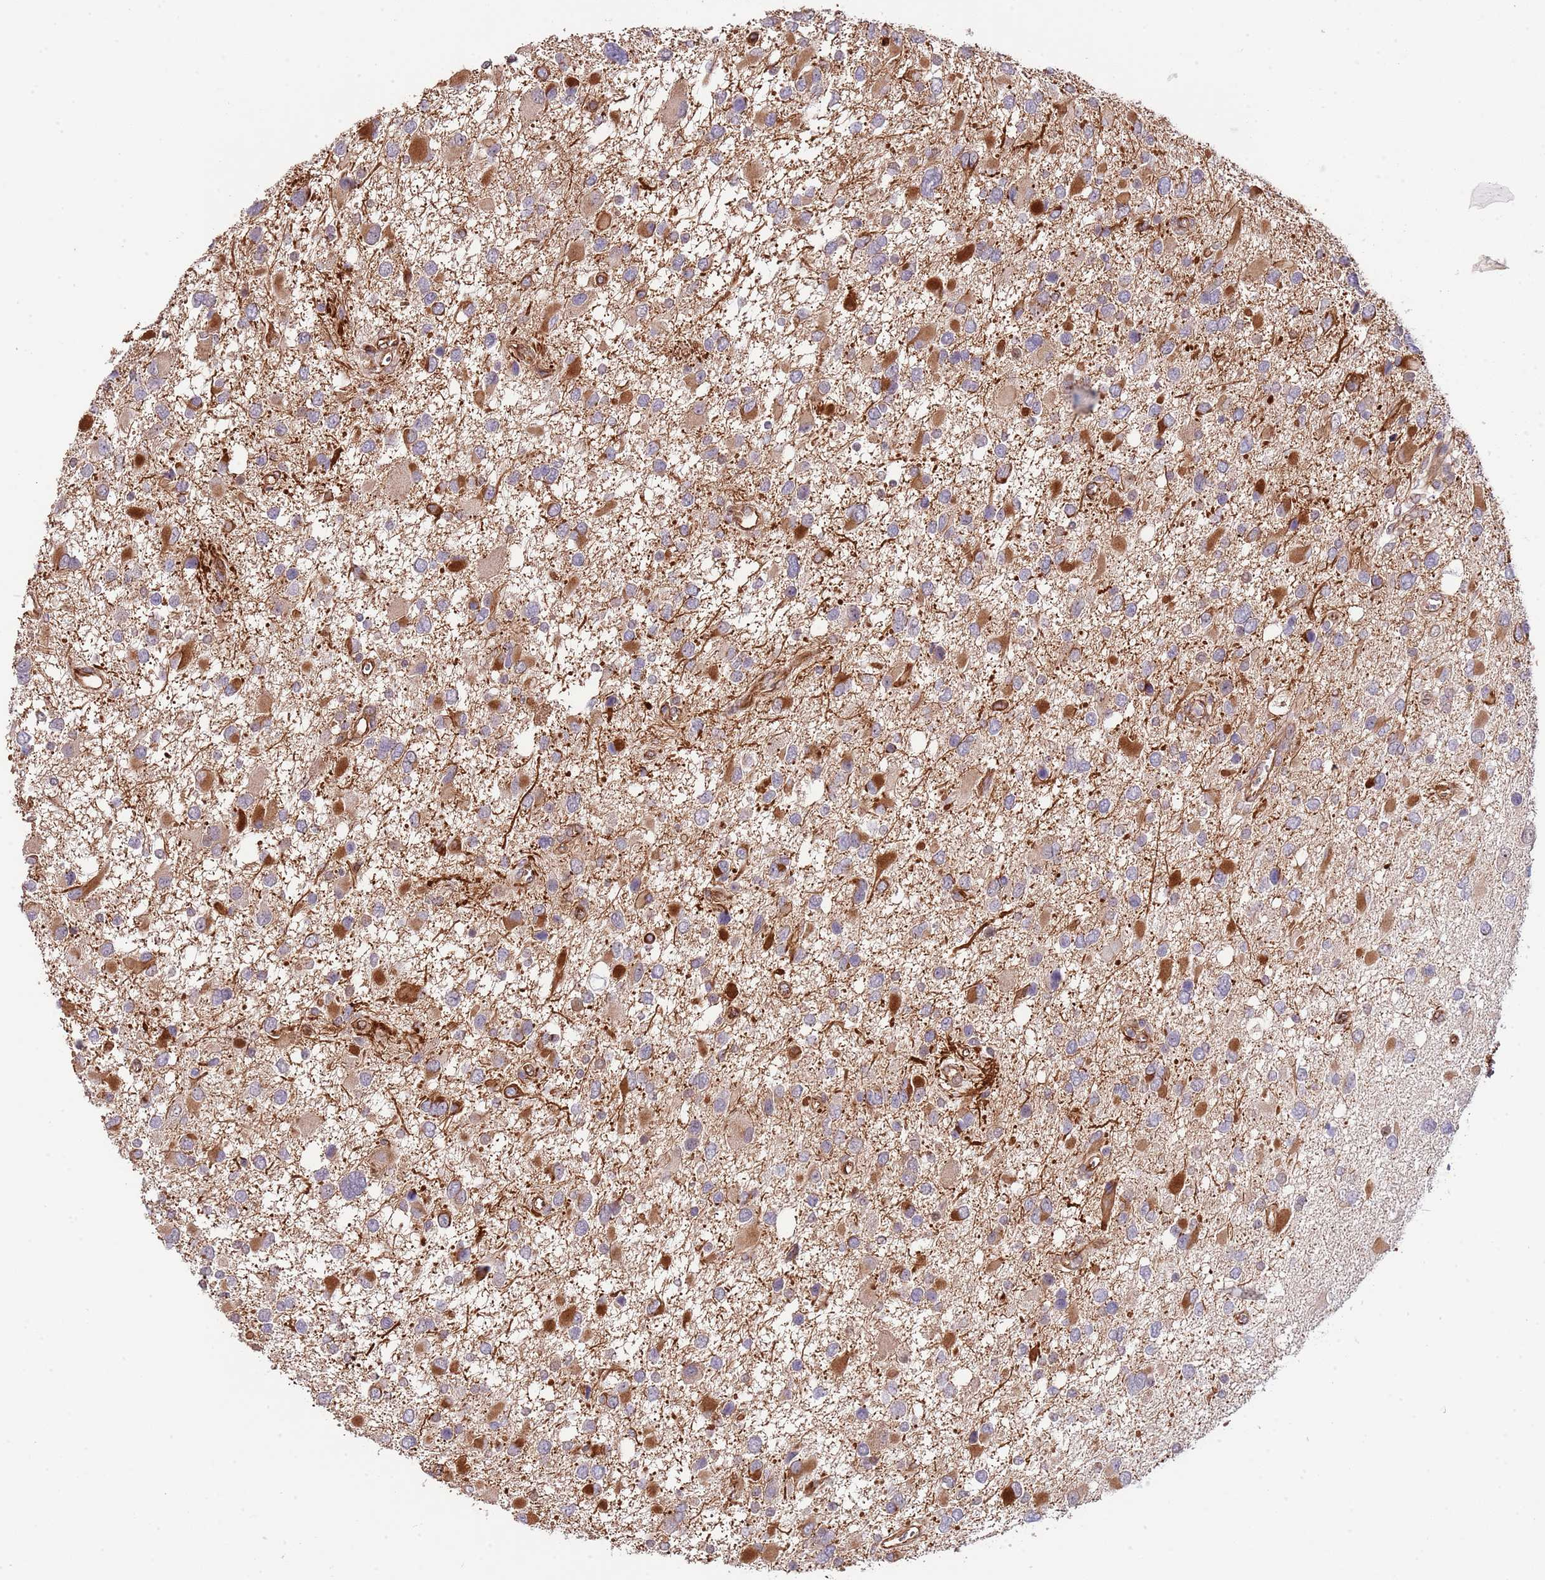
{"staining": {"intensity": "strong", "quantity": "25%-75%", "location": "cytoplasmic/membranous"}, "tissue": "glioma", "cell_type": "Tumor cells", "image_type": "cancer", "snomed": [{"axis": "morphology", "description": "Glioma, malignant, High grade"}, {"axis": "topography", "description": "Brain"}], "caption": "Immunohistochemistry of malignant glioma (high-grade) exhibits high levels of strong cytoplasmic/membranous positivity in approximately 25%-75% of tumor cells. (Stains: DAB in brown, nuclei in blue, Microscopy: brightfield microscopy at high magnification).", "gene": "NEK3", "patient": {"sex": "male", "age": 53}}